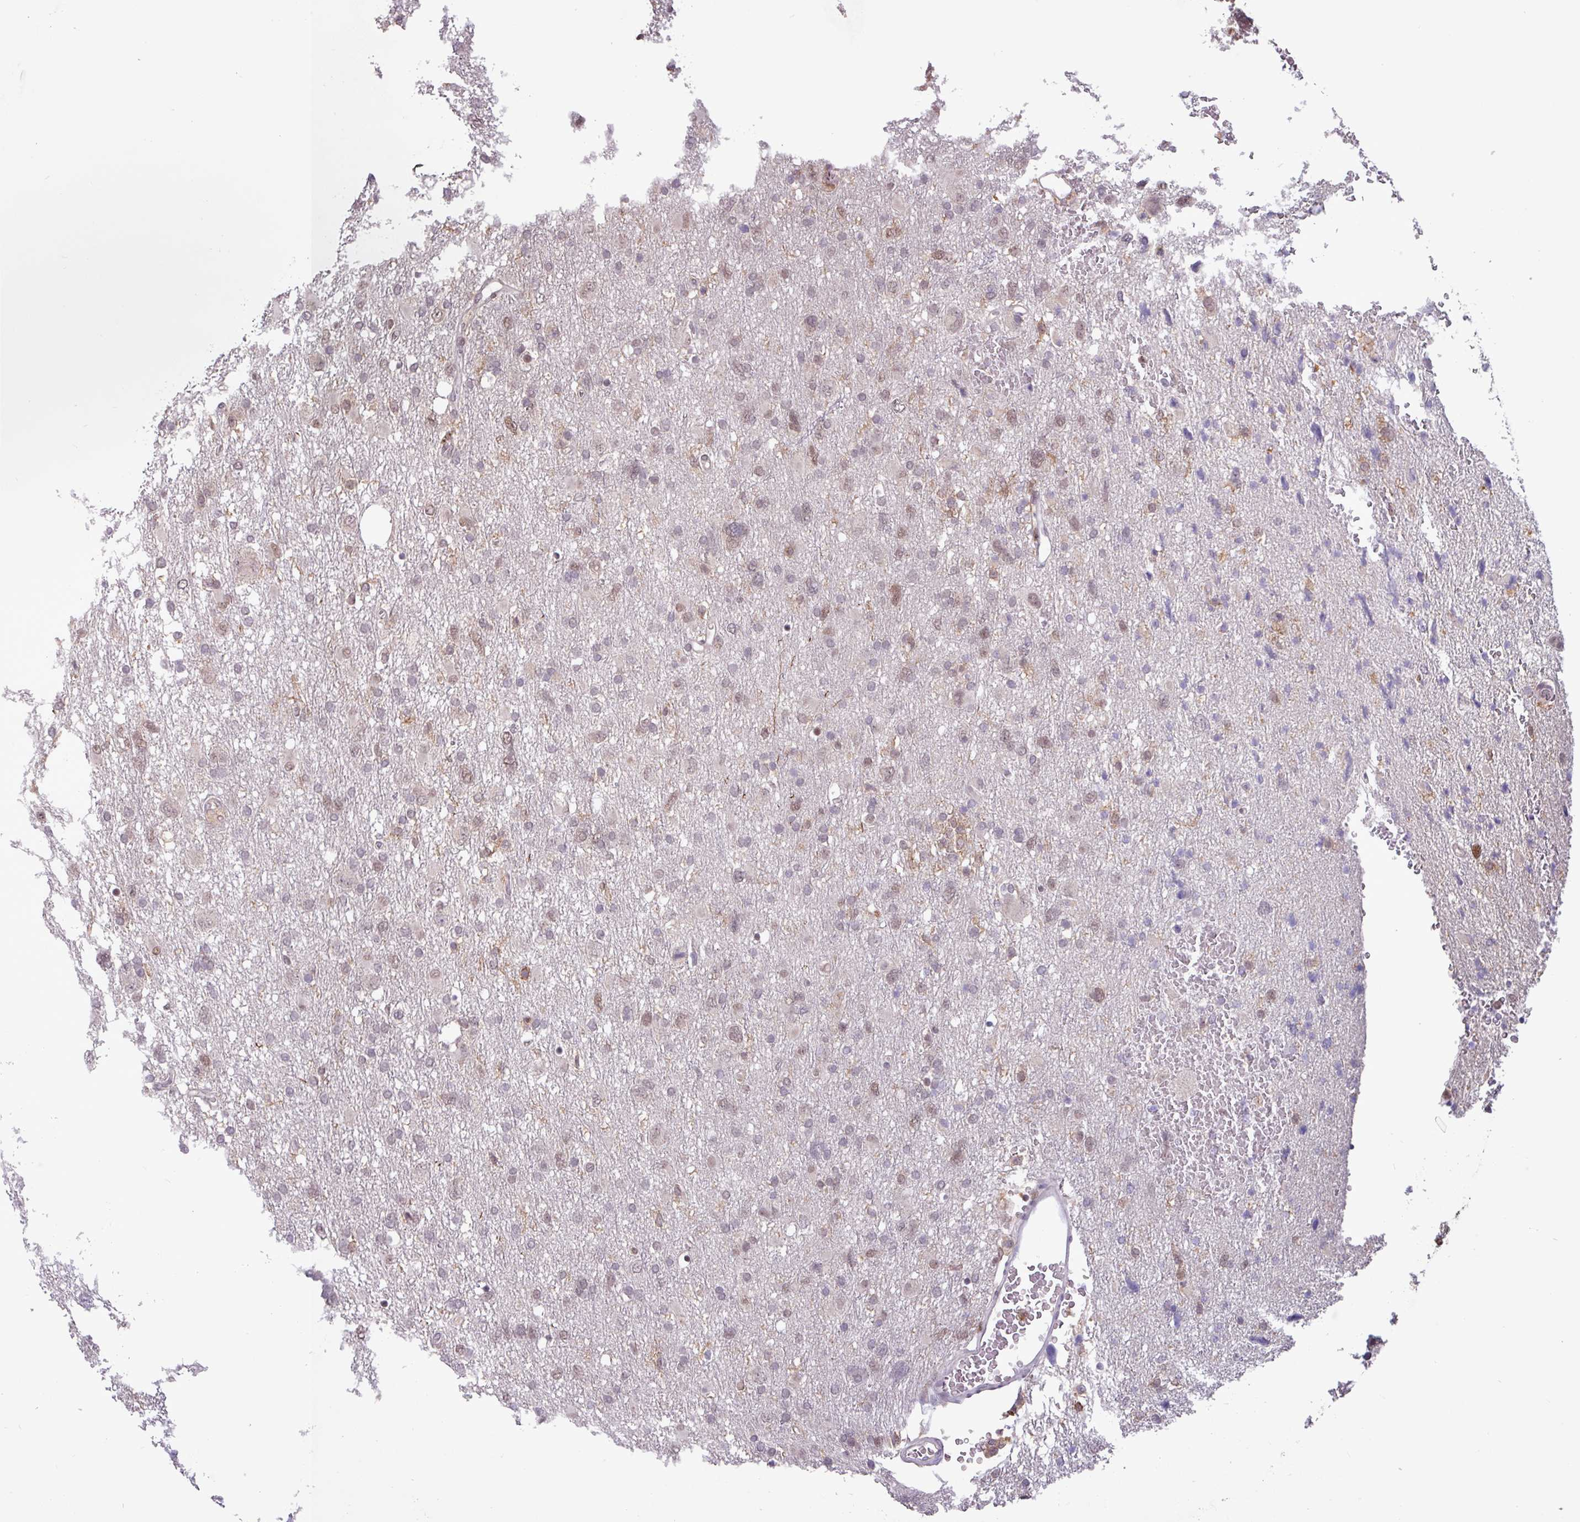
{"staining": {"intensity": "weak", "quantity": "25%-75%", "location": "nuclear"}, "tissue": "glioma", "cell_type": "Tumor cells", "image_type": "cancer", "snomed": [{"axis": "morphology", "description": "Glioma, malignant, High grade"}, {"axis": "topography", "description": "Brain"}], "caption": "A photomicrograph of human glioma stained for a protein demonstrates weak nuclear brown staining in tumor cells.", "gene": "PRRX1", "patient": {"sex": "male", "age": 61}}